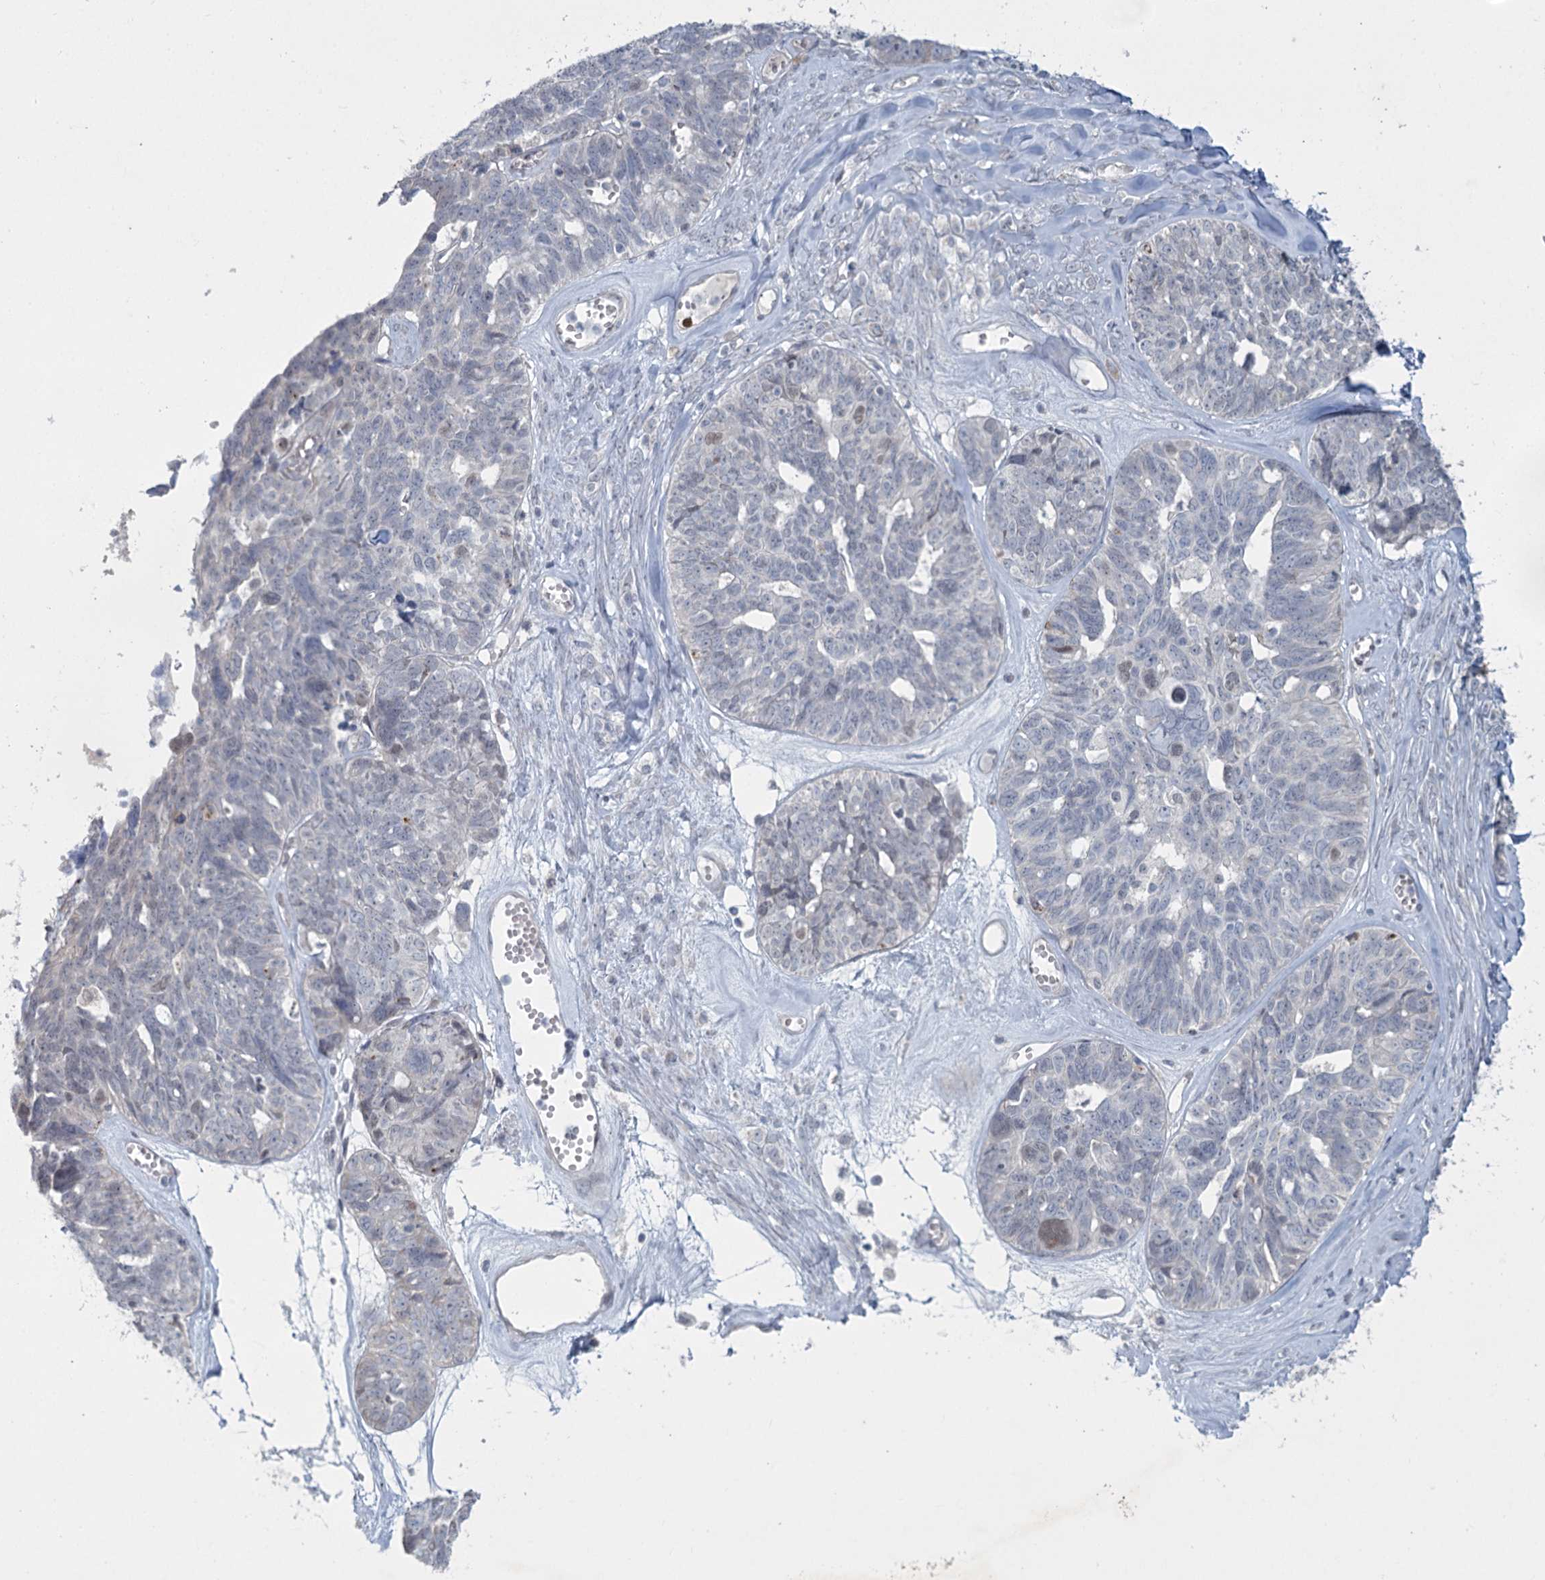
{"staining": {"intensity": "negative", "quantity": "none", "location": "none"}, "tissue": "ovarian cancer", "cell_type": "Tumor cells", "image_type": "cancer", "snomed": [{"axis": "morphology", "description": "Cystadenocarcinoma, serous, NOS"}, {"axis": "topography", "description": "Ovary"}], "caption": "There is no significant expression in tumor cells of ovarian serous cystadenocarcinoma.", "gene": "ABITRAM", "patient": {"sex": "female", "age": 79}}